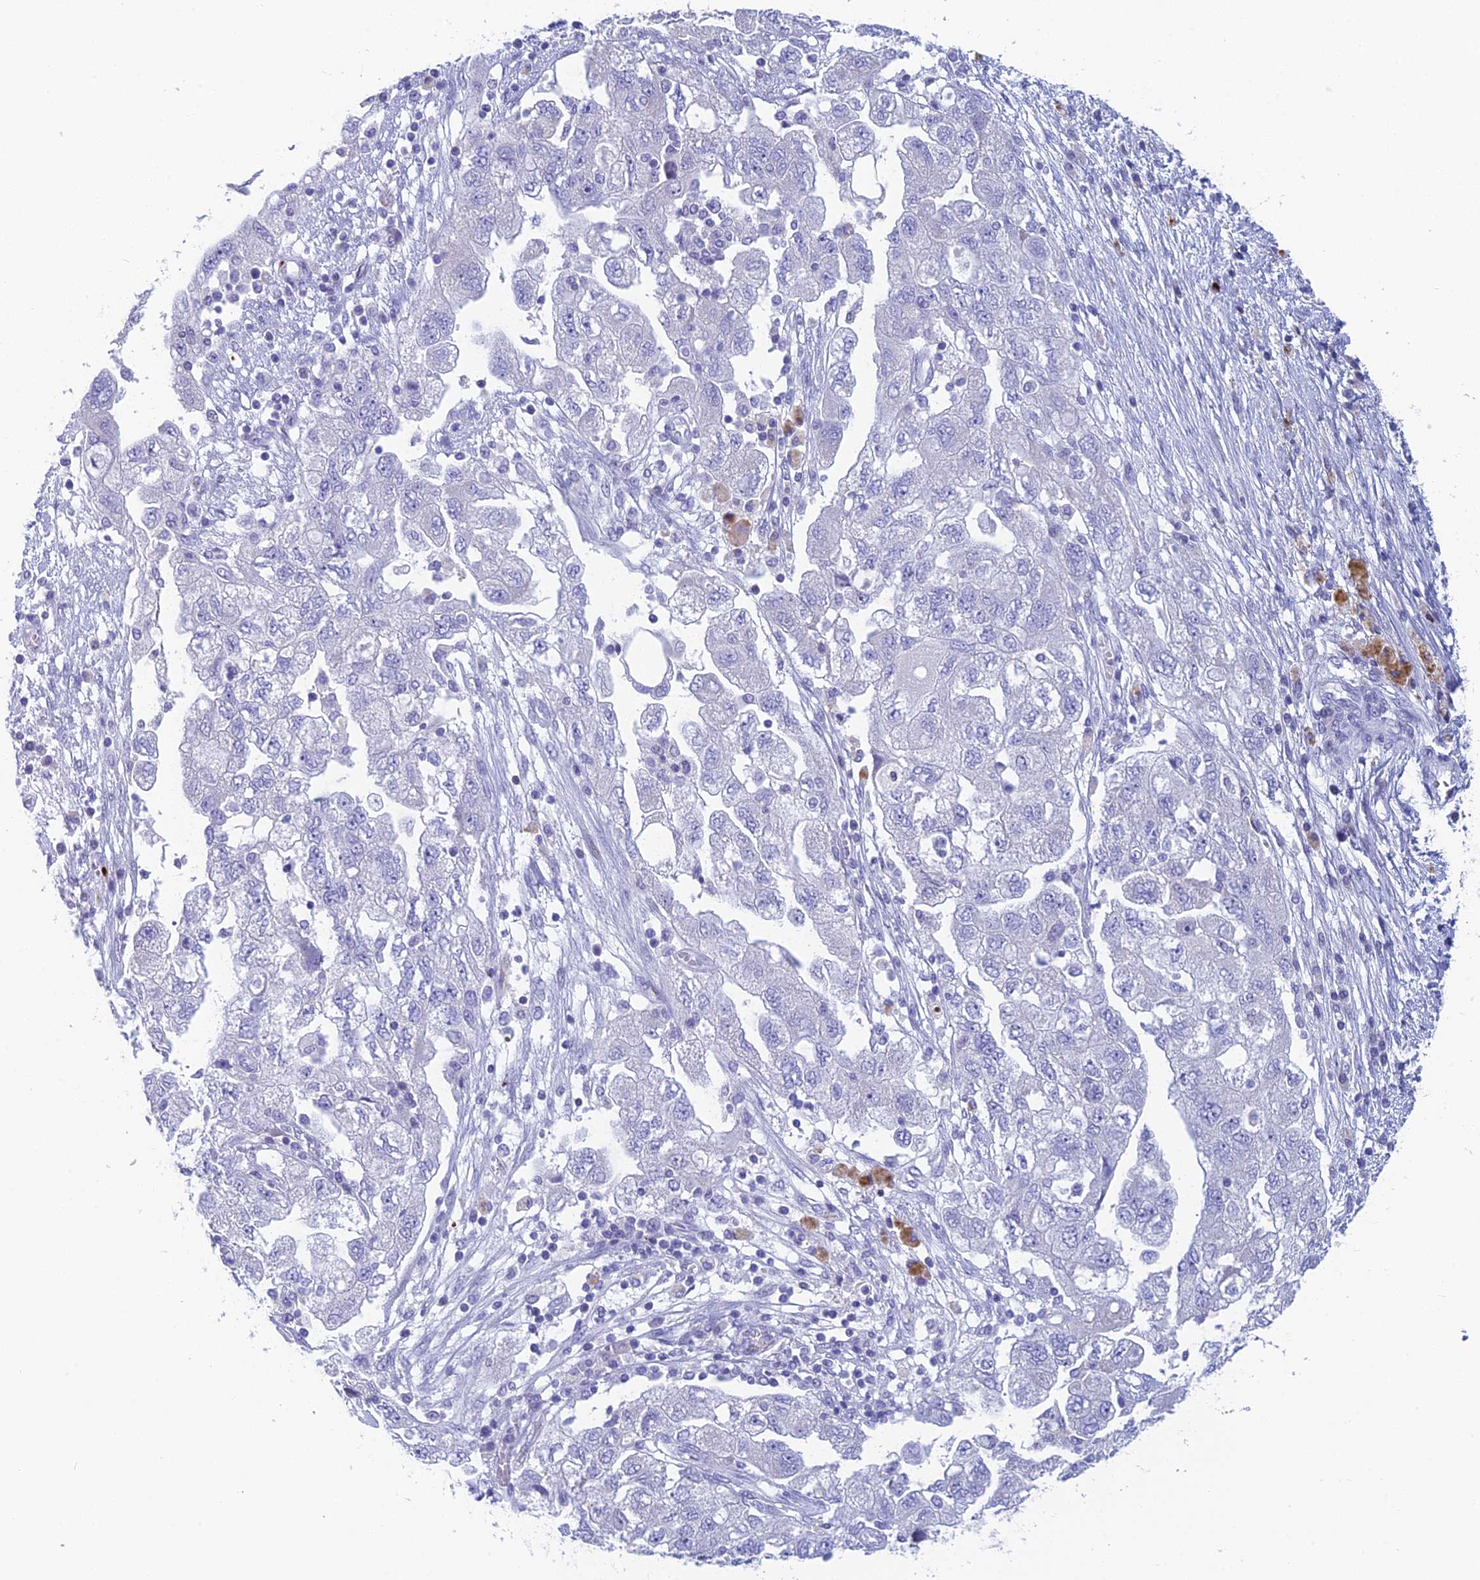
{"staining": {"intensity": "negative", "quantity": "none", "location": "none"}, "tissue": "ovarian cancer", "cell_type": "Tumor cells", "image_type": "cancer", "snomed": [{"axis": "morphology", "description": "Carcinoma, NOS"}, {"axis": "morphology", "description": "Cystadenocarcinoma, serous, NOS"}, {"axis": "topography", "description": "Ovary"}], "caption": "This micrograph is of ovarian carcinoma stained with immunohistochemistry to label a protein in brown with the nuclei are counter-stained blue. There is no staining in tumor cells.", "gene": "REXO5", "patient": {"sex": "female", "age": 69}}